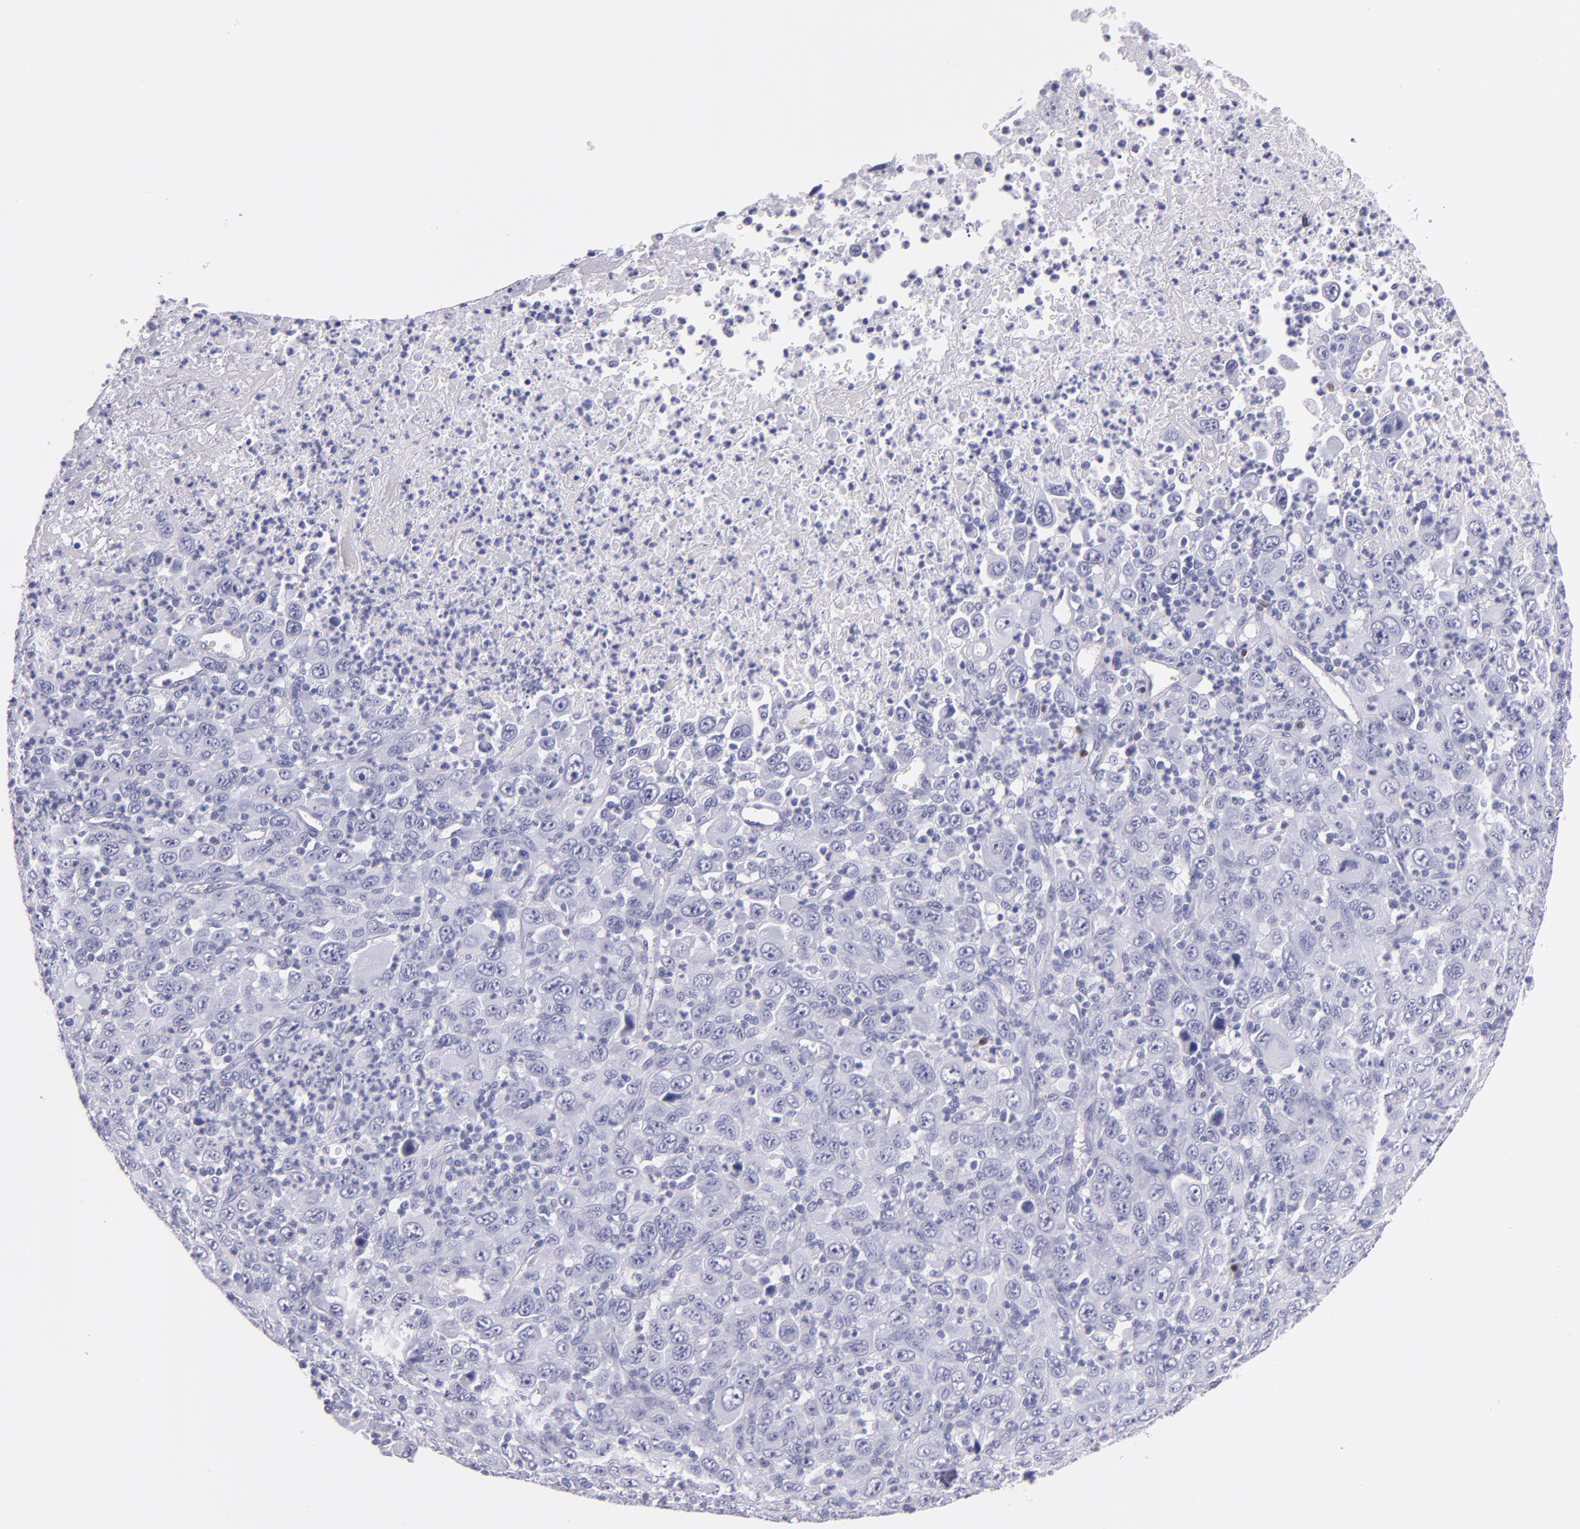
{"staining": {"intensity": "negative", "quantity": "none", "location": "none"}, "tissue": "melanoma", "cell_type": "Tumor cells", "image_type": "cancer", "snomed": [{"axis": "morphology", "description": "Malignant melanoma, Metastatic site"}, {"axis": "topography", "description": "Skin"}], "caption": "The photomicrograph reveals no staining of tumor cells in malignant melanoma (metastatic site).", "gene": "IRF4", "patient": {"sex": "female", "age": 56}}